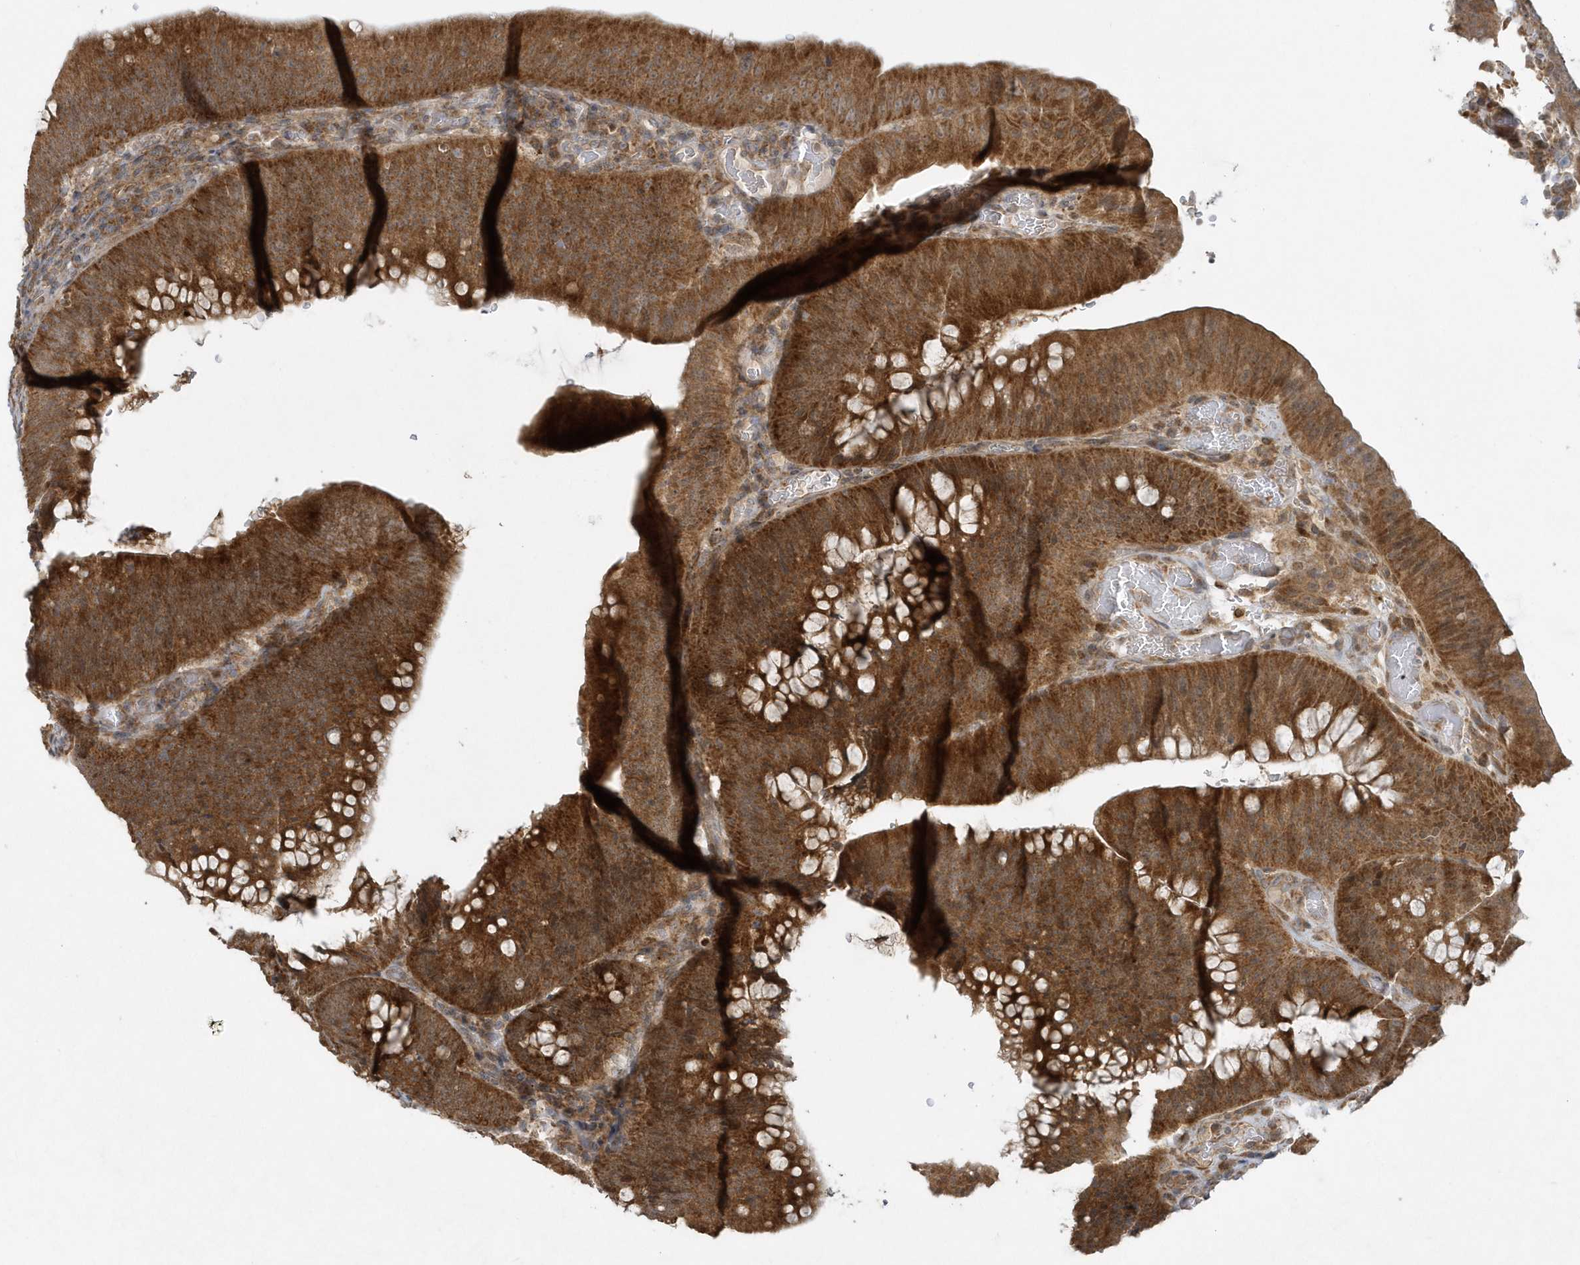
{"staining": {"intensity": "strong", "quantity": ">75%", "location": "cytoplasmic/membranous"}, "tissue": "colorectal cancer", "cell_type": "Tumor cells", "image_type": "cancer", "snomed": [{"axis": "morphology", "description": "Normal tissue, NOS"}, {"axis": "topography", "description": "Colon"}], "caption": "A photomicrograph showing strong cytoplasmic/membranous expression in about >75% of tumor cells in colorectal cancer, as visualized by brown immunohistochemical staining.", "gene": "THG1L", "patient": {"sex": "female", "age": 82}}